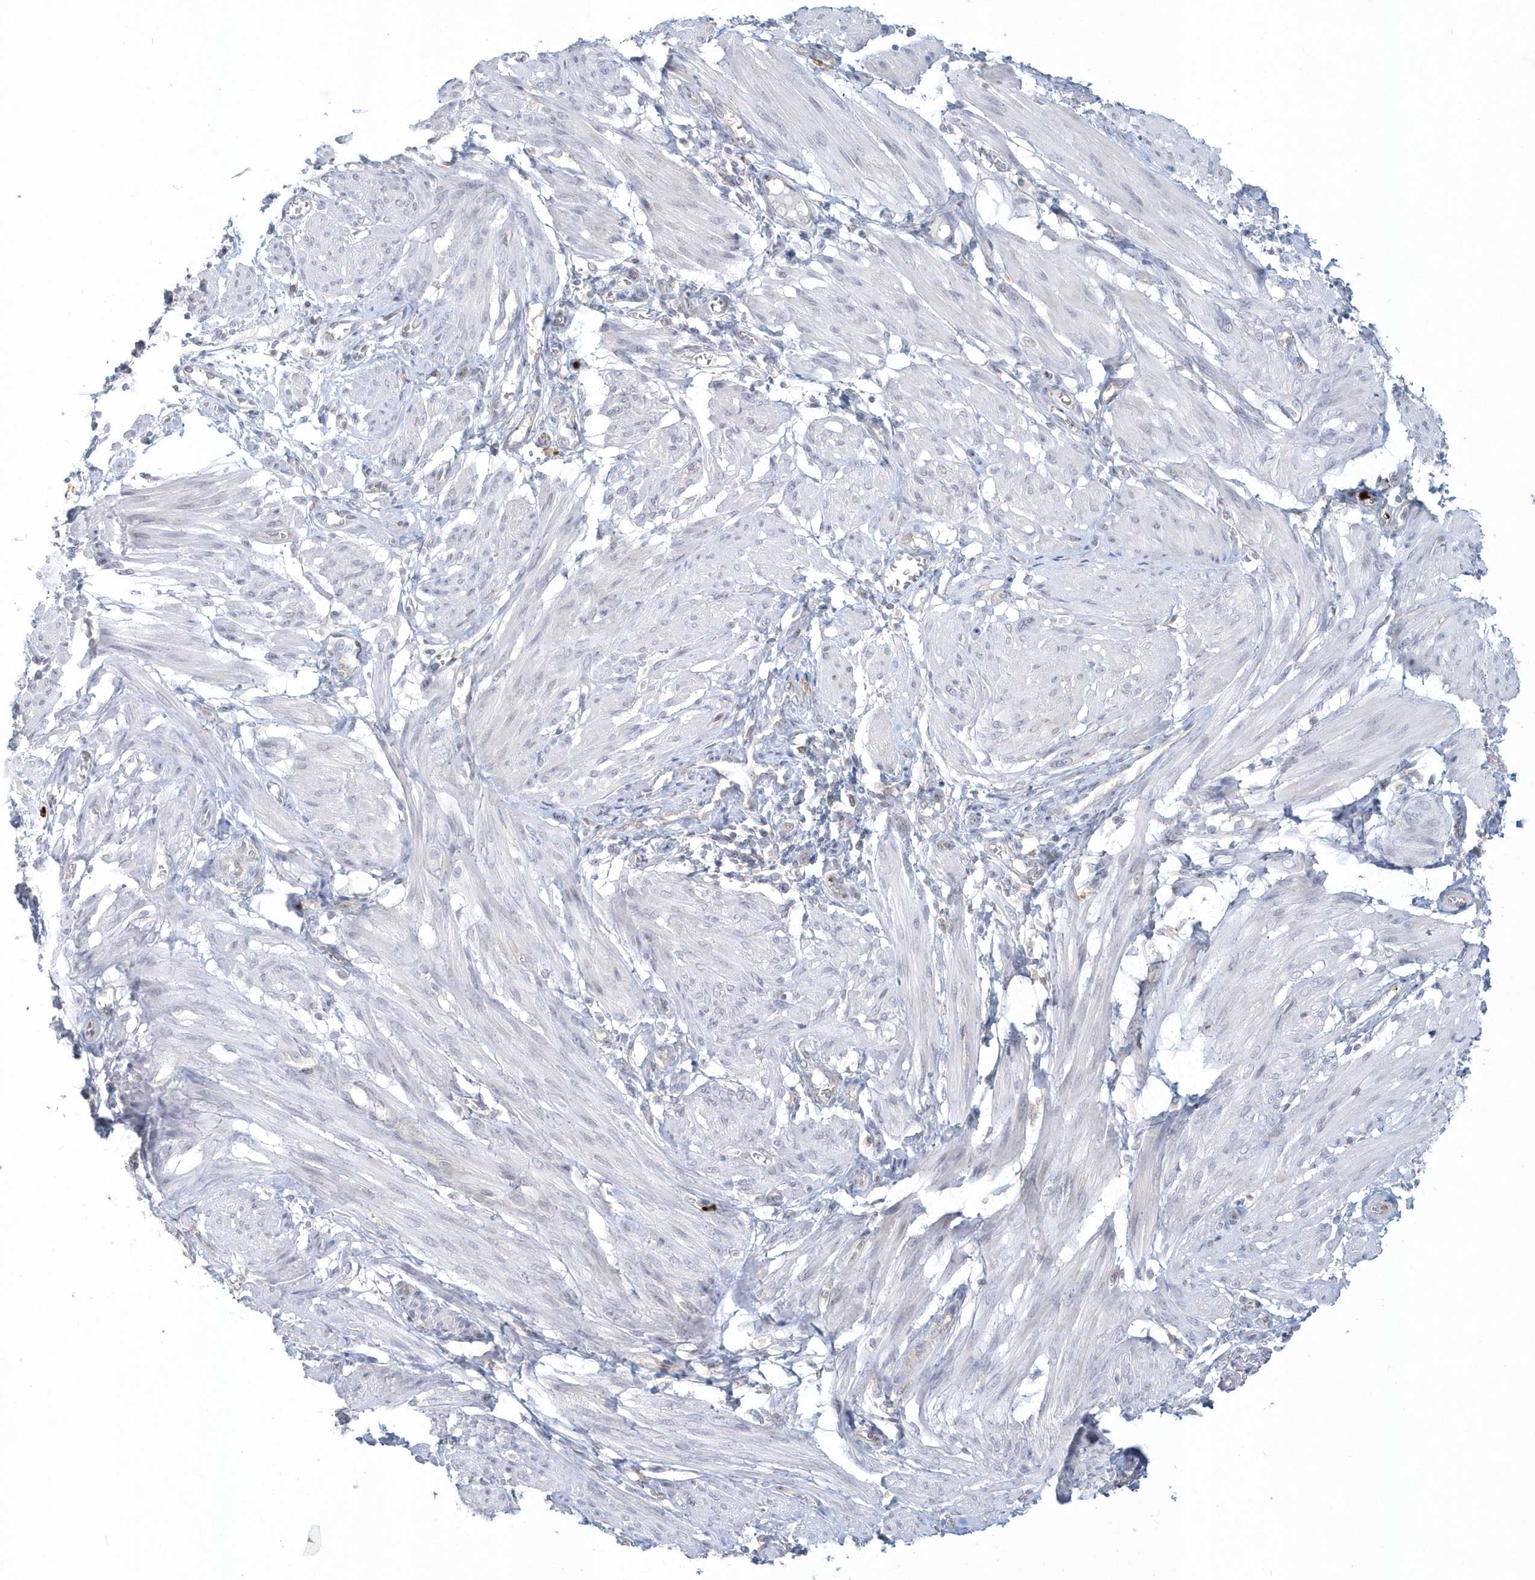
{"staining": {"intensity": "negative", "quantity": "none", "location": "none"}, "tissue": "smooth muscle", "cell_type": "Smooth muscle cells", "image_type": "normal", "snomed": [{"axis": "morphology", "description": "Normal tissue, NOS"}, {"axis": "topography", "description": "Smooth muscle"}], "caption": "Human smooth muscle stained for a protein using IHC reveals no staining in smooth muscle cells.", "gene": "RNF7", "patient": {"sex": "female", "age": 39}}